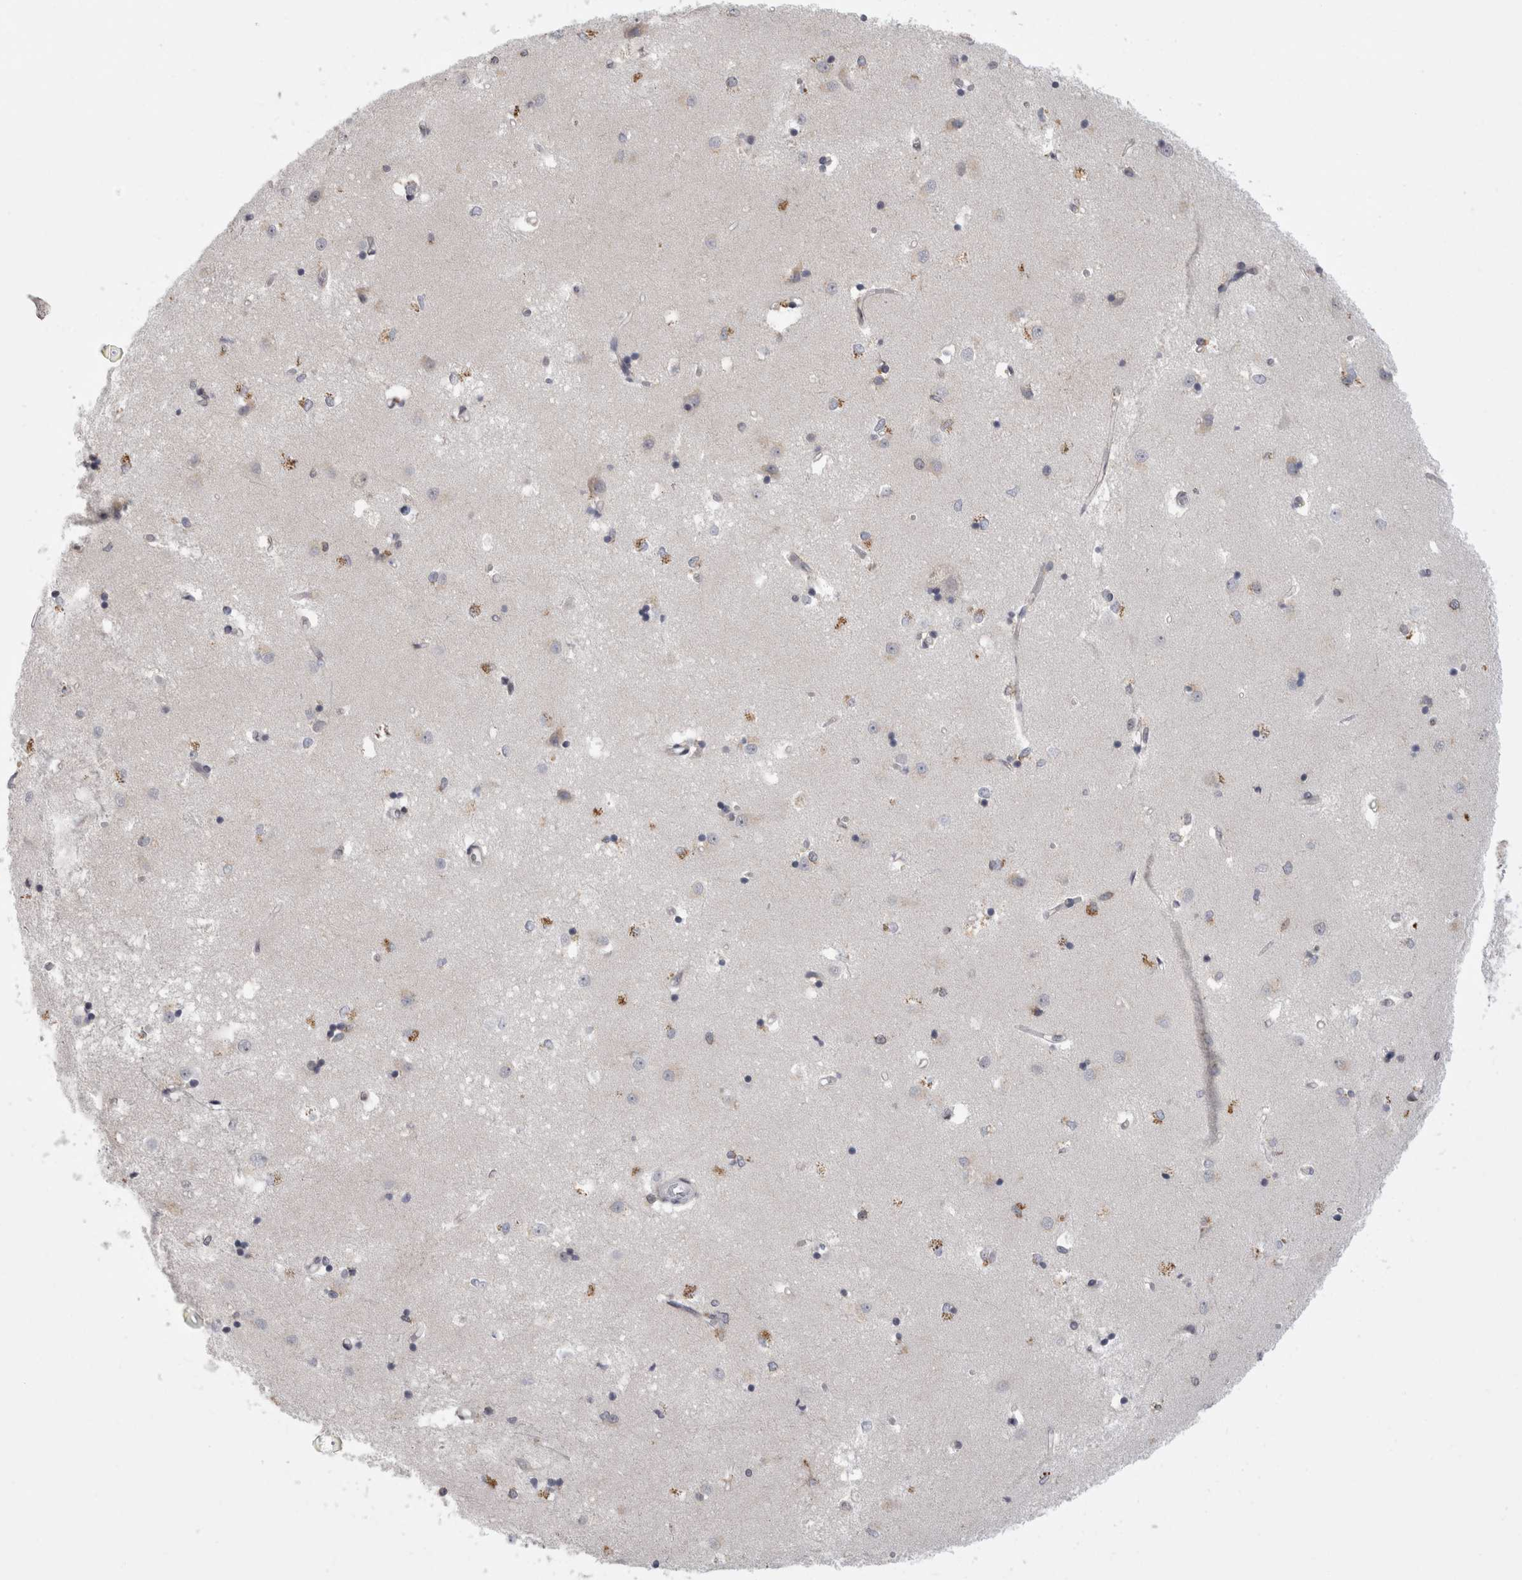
{"staining": {"intensity": "moderate", "quantity": "<25%", "location": "cytoplasmic/membranous"}, "tissue": "caudate", "cell_type": "Glial cells", "image_type": "normal", "snomed": [{"axis": "morphology", "description": "Normal tissue, NOS"}, {"axis": "topography", "description": "Lateral ventricle wall"}], "caption": "A high-resolution histopathology image shows immunohistochemistry staining of benign caudate, which shows moderate cytoplasmic/membranous expression in approximately <25% of glial cells.", "gene": "SRARP", "patient": {"sex": "male", "age": 45}}